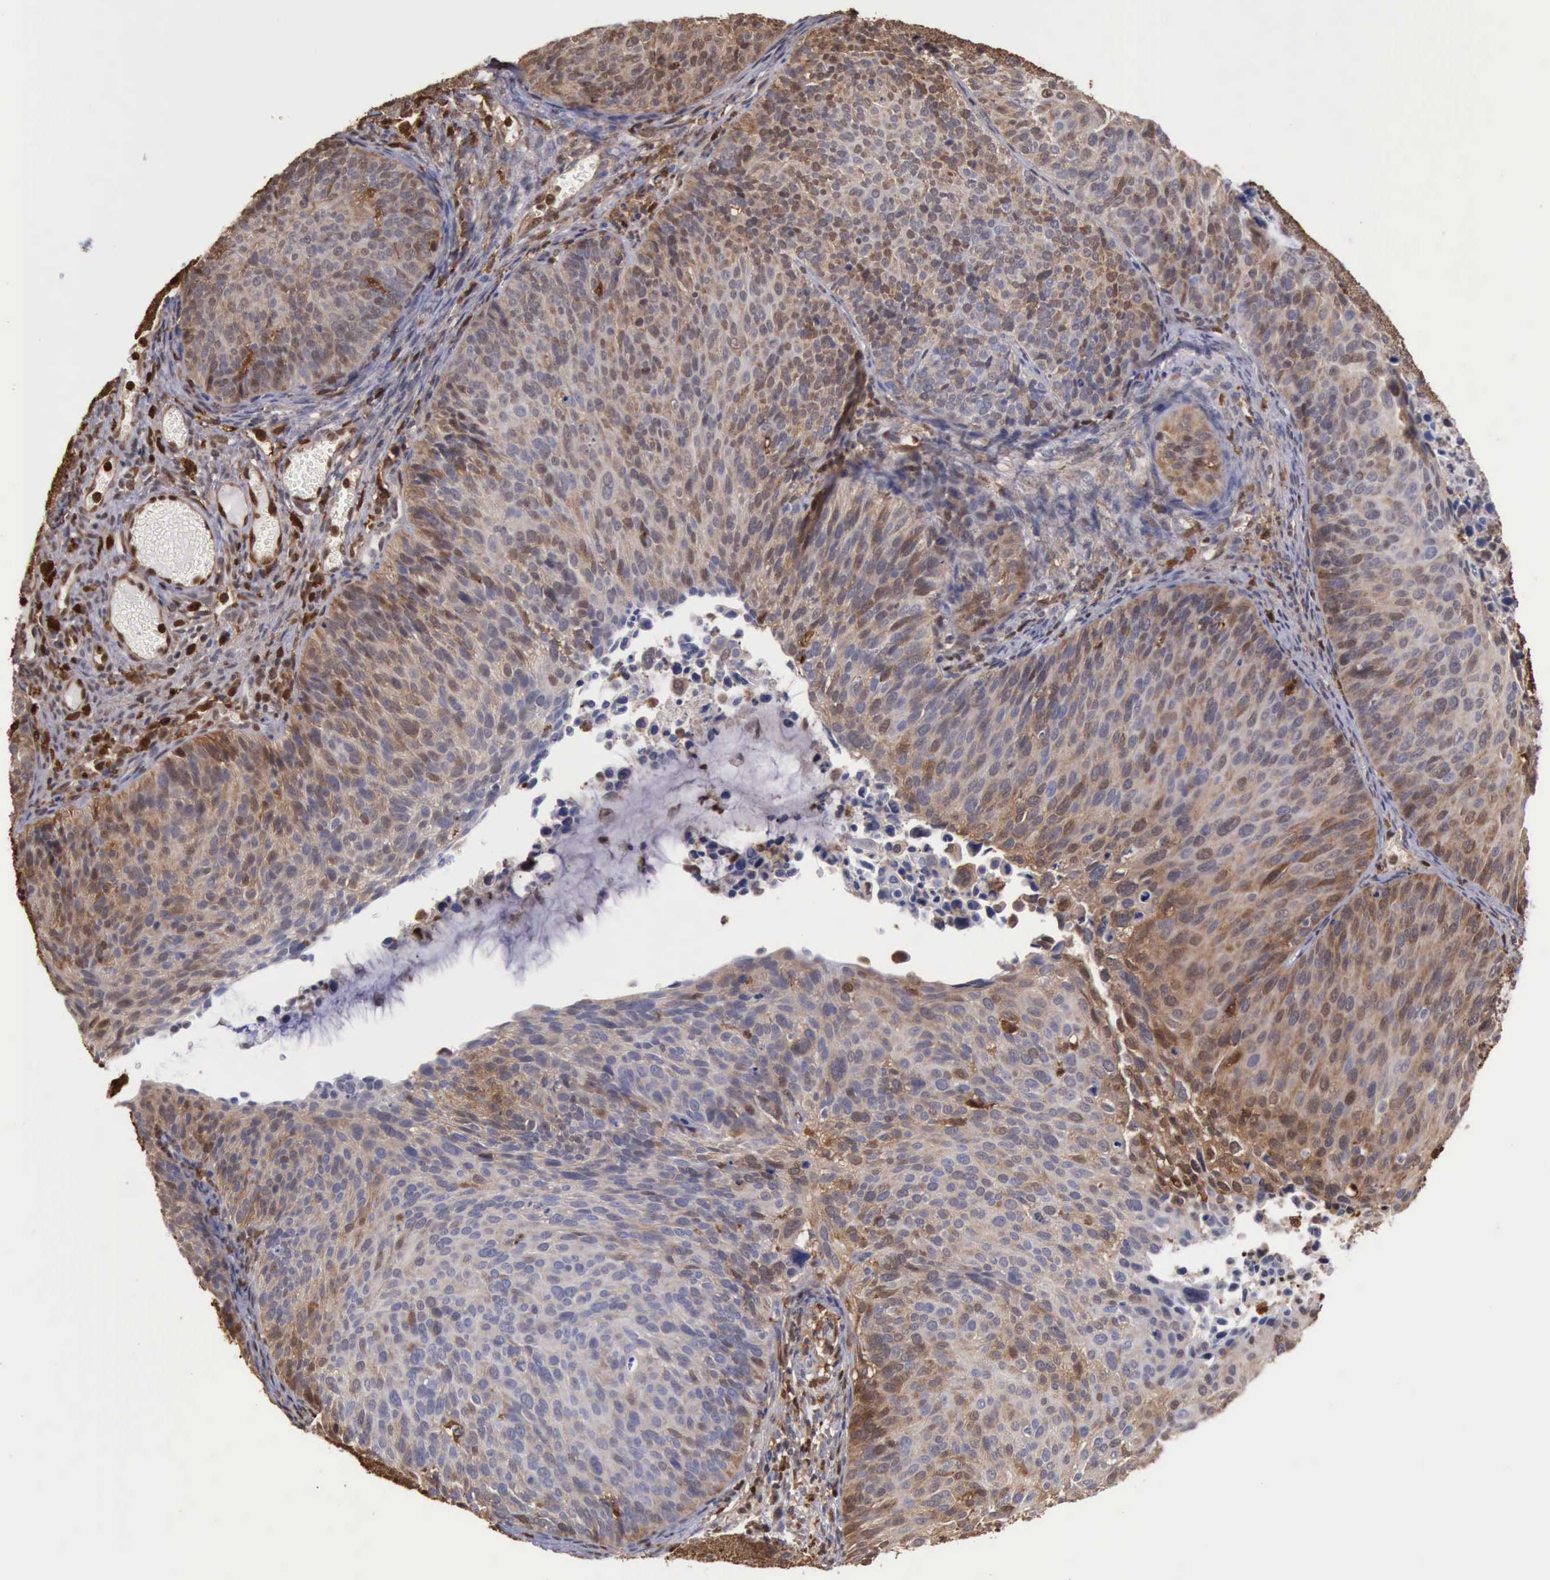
{"staining": {"intensity": "moderate", "quantity": "<25%", "location": "cytoplasmic/membranous,nuclear"}, "tissue": "cervical cancer", "cell_type": "Tumor cells", "image_type": "cancer", "snomed": [{"axis": "morphology", "description": "Squamous cell carcinoma, NOS"}, {"axis": "topography", "description": "Cervix"}], "caption": "Immunohistochemical staining of human cervical cancer reveals low levels of moderate cytoplasmic/membranous and nuclear expression in about <25% of tumor cells.", "gene": "STAT1", "patient": {"sex": "female", "age": 36}}